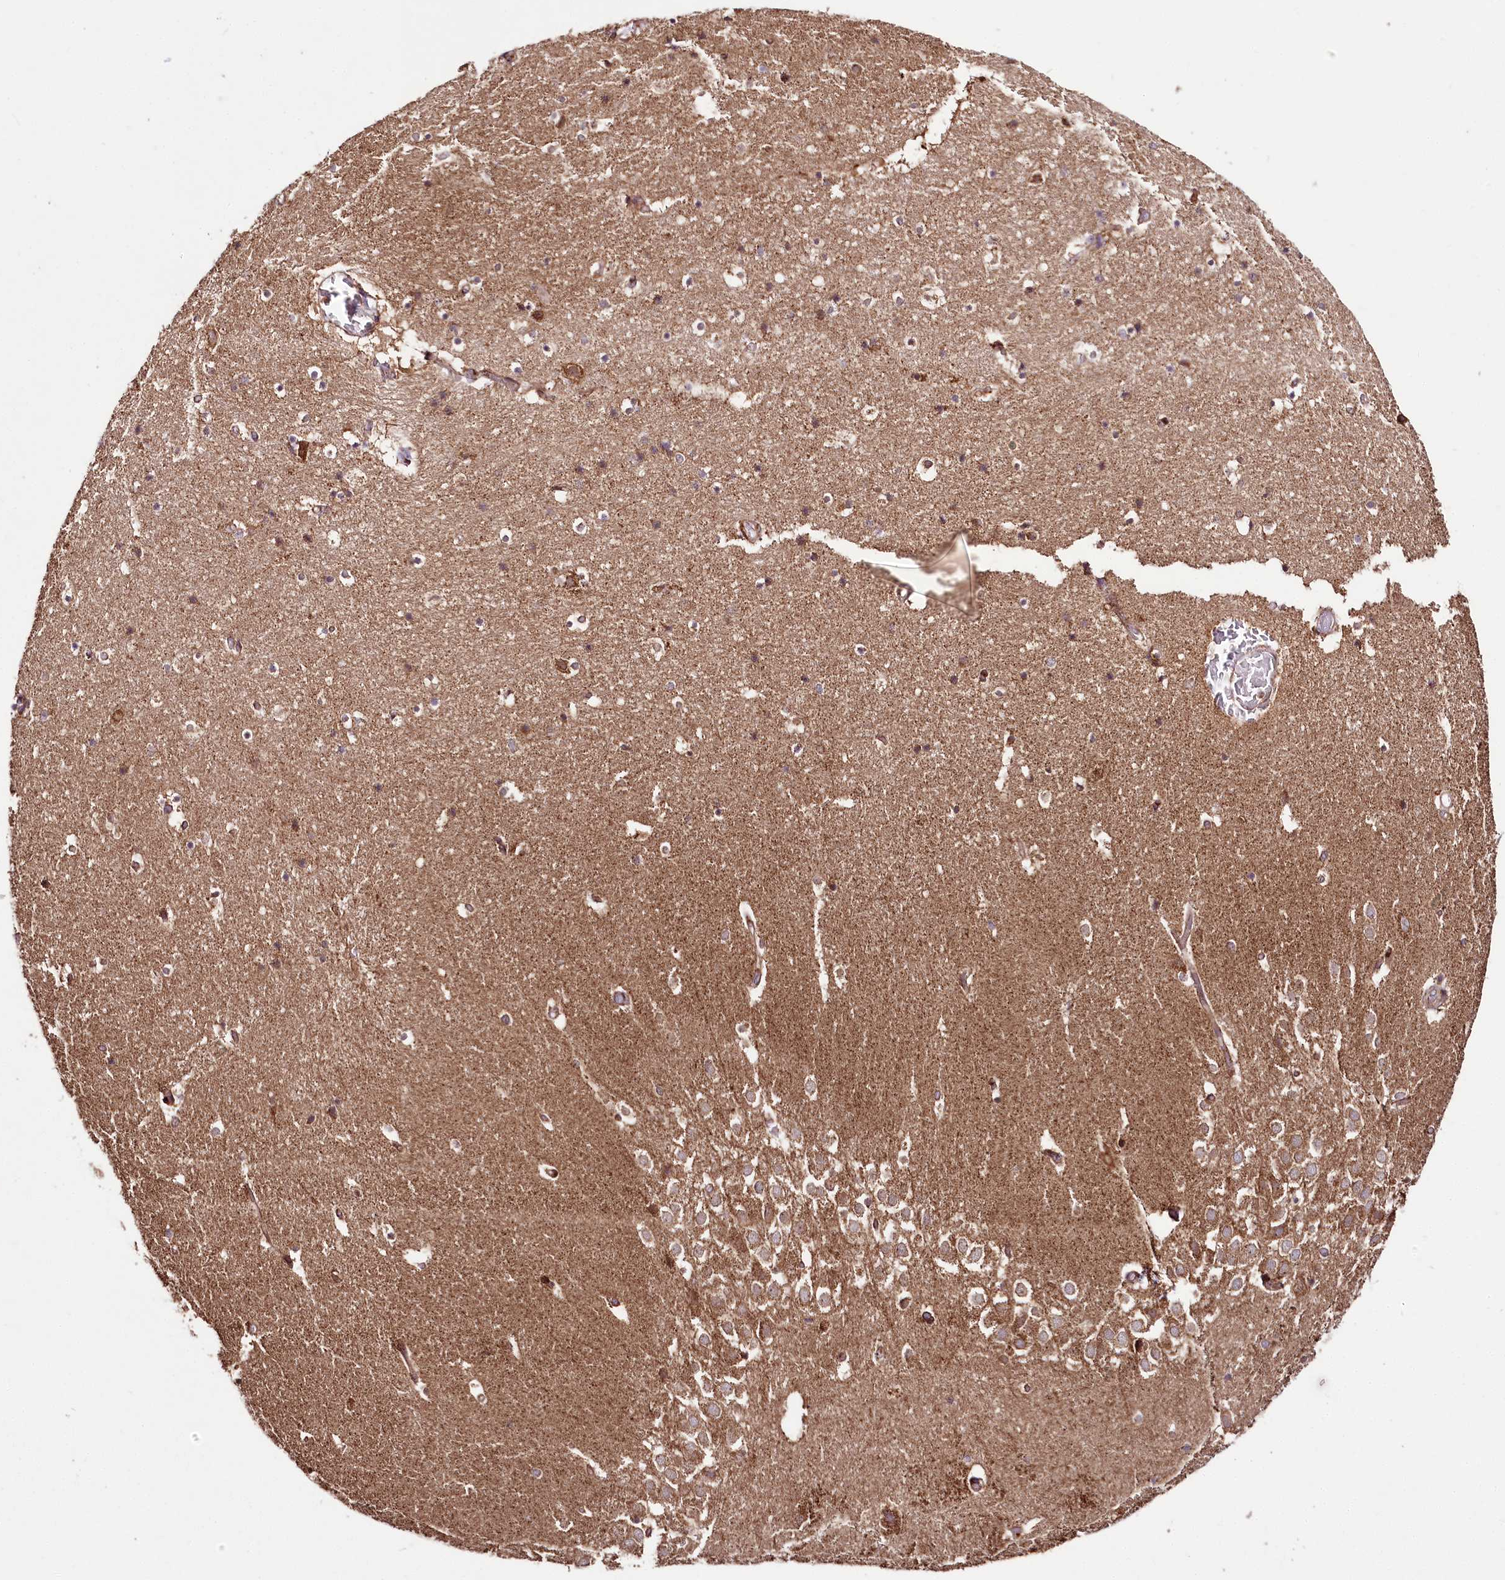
{"staining": {"intensity": "moderate", "quantity": "25%-75%", "location": "cytoplasmic/membranous"}, "tissue": "hippocampus", "cell_type": "Glial cells", "image_type": "normal", "snomed": [{"axis": "morphology", "description": "Normal tissue, NOS"}, {"axis": "topography", "description": "Hippocampus"}], "caption": "Hippocampus stained for a protein (brown) demonstrates moderate cytoplasmic/membranous positive staining in about 25%-75% of glial cells.", "gene": "RAB7A", "patient": {"sex": "female", "age": 52}}